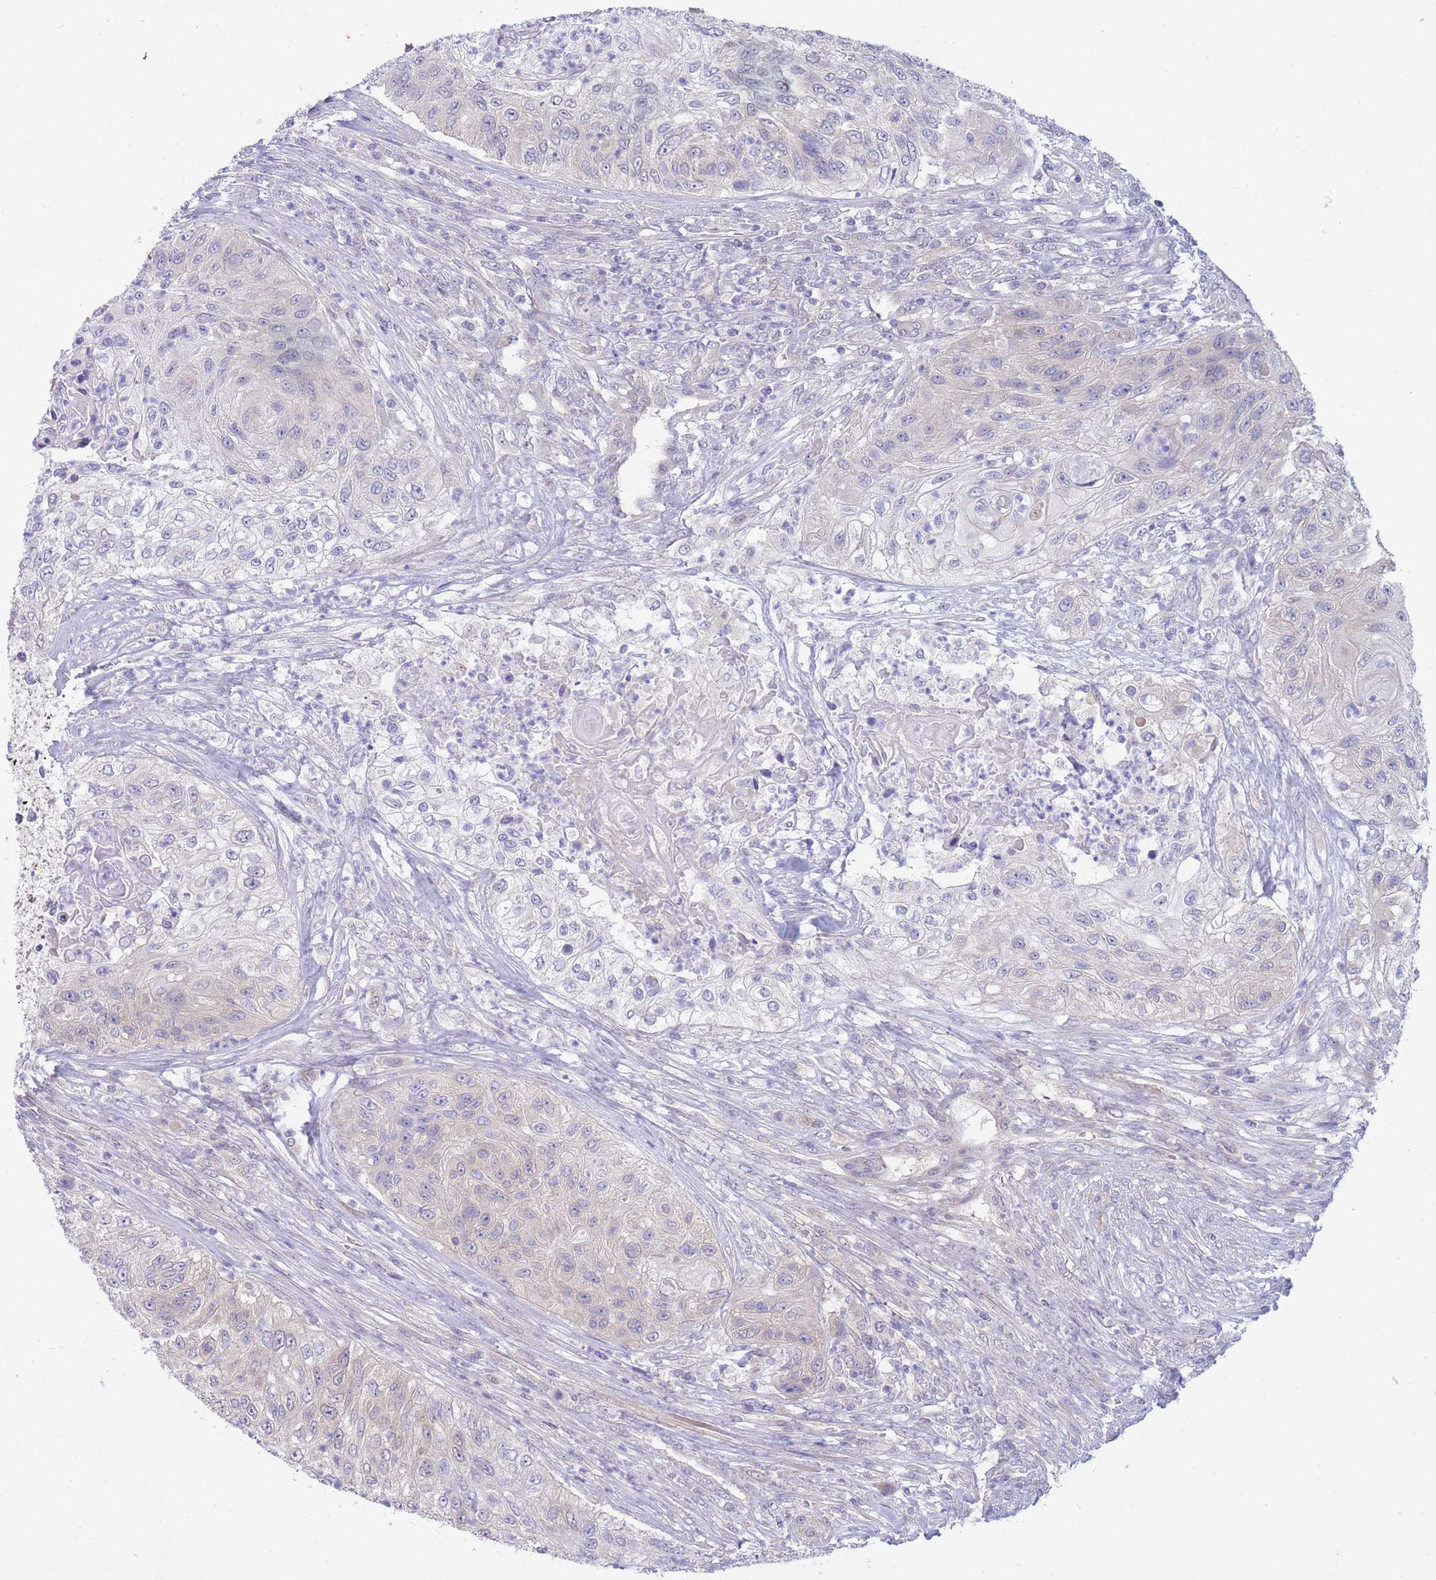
{"staining": {"intensity": "negative", "quantity": "none", "location": "none"}, "tissue": "urothelial cancer", "cell_type": "Tumor cells", "image_type": "cancer", "snomed": [{"axis": "morphology", "description": "Urothelial carcinoma, High grade"}, {"axis": "topography", "description": "Urinary bladder"}], "caption": "The immunohistochemistry histopathology image has no significant staining in tumor cells of urothelial cancer tissue.", "gene": "SUGT1", "patient": {"sex": "female", "age": 60}}